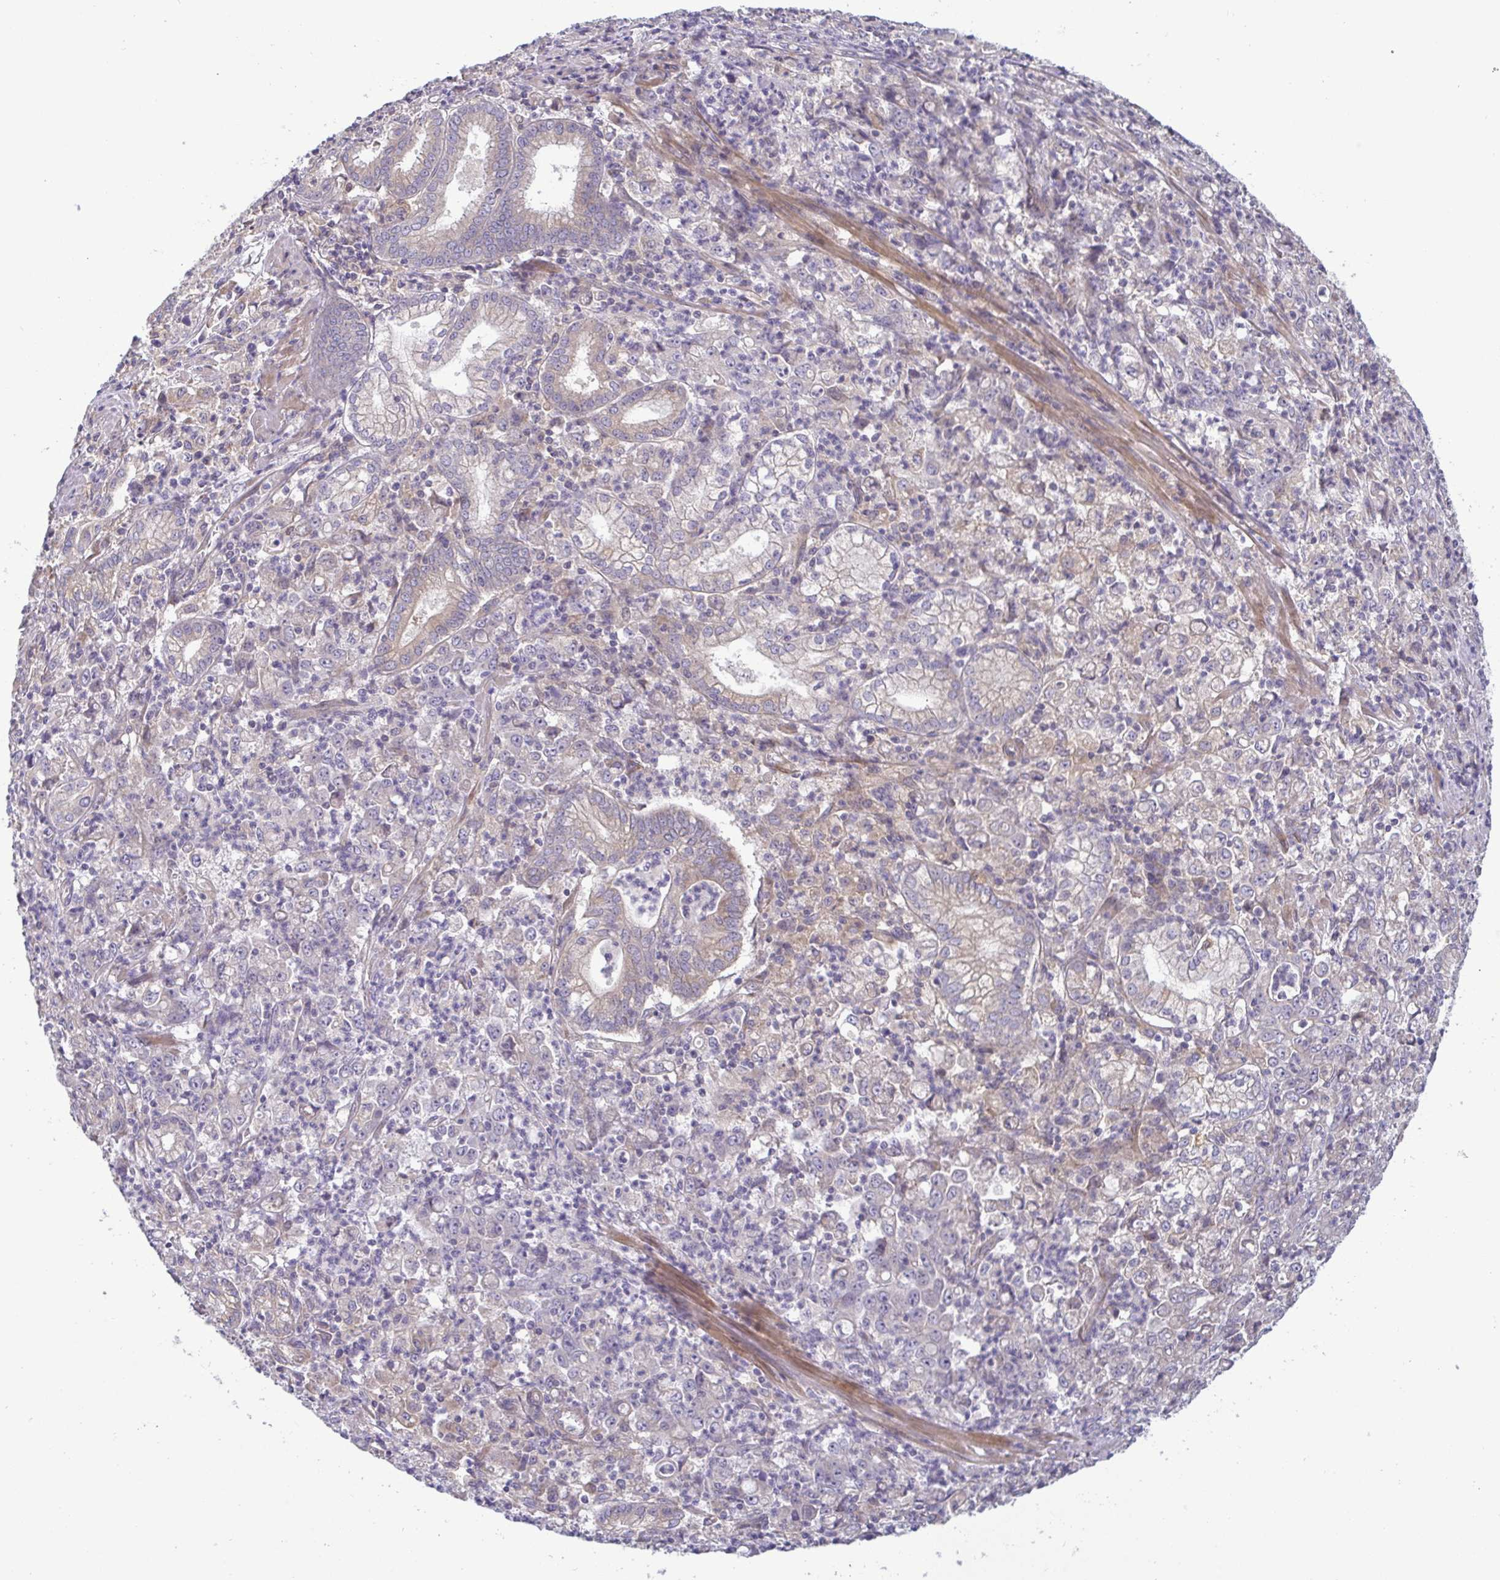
{"staining": {"intensity": "weak", "quantity": "<25%", "location": "cytoplasmic/membranous"}, "tissue": "stomach cancer", "cell_type": "Tumor cells", "image_type": "cancer", "snomed": [{"axis": "morphology", "description": "Adenocarcinoma, NOS"}, {"axis": "topography", "description": "Stomach, lower"}], "caption": "Immunohistochemistry (IHC) of human stomach adenocarcinoma reveals no positivity in tumor cells.", "gene": "LMF2", "patient": {"sex": "female", "age": 71}}